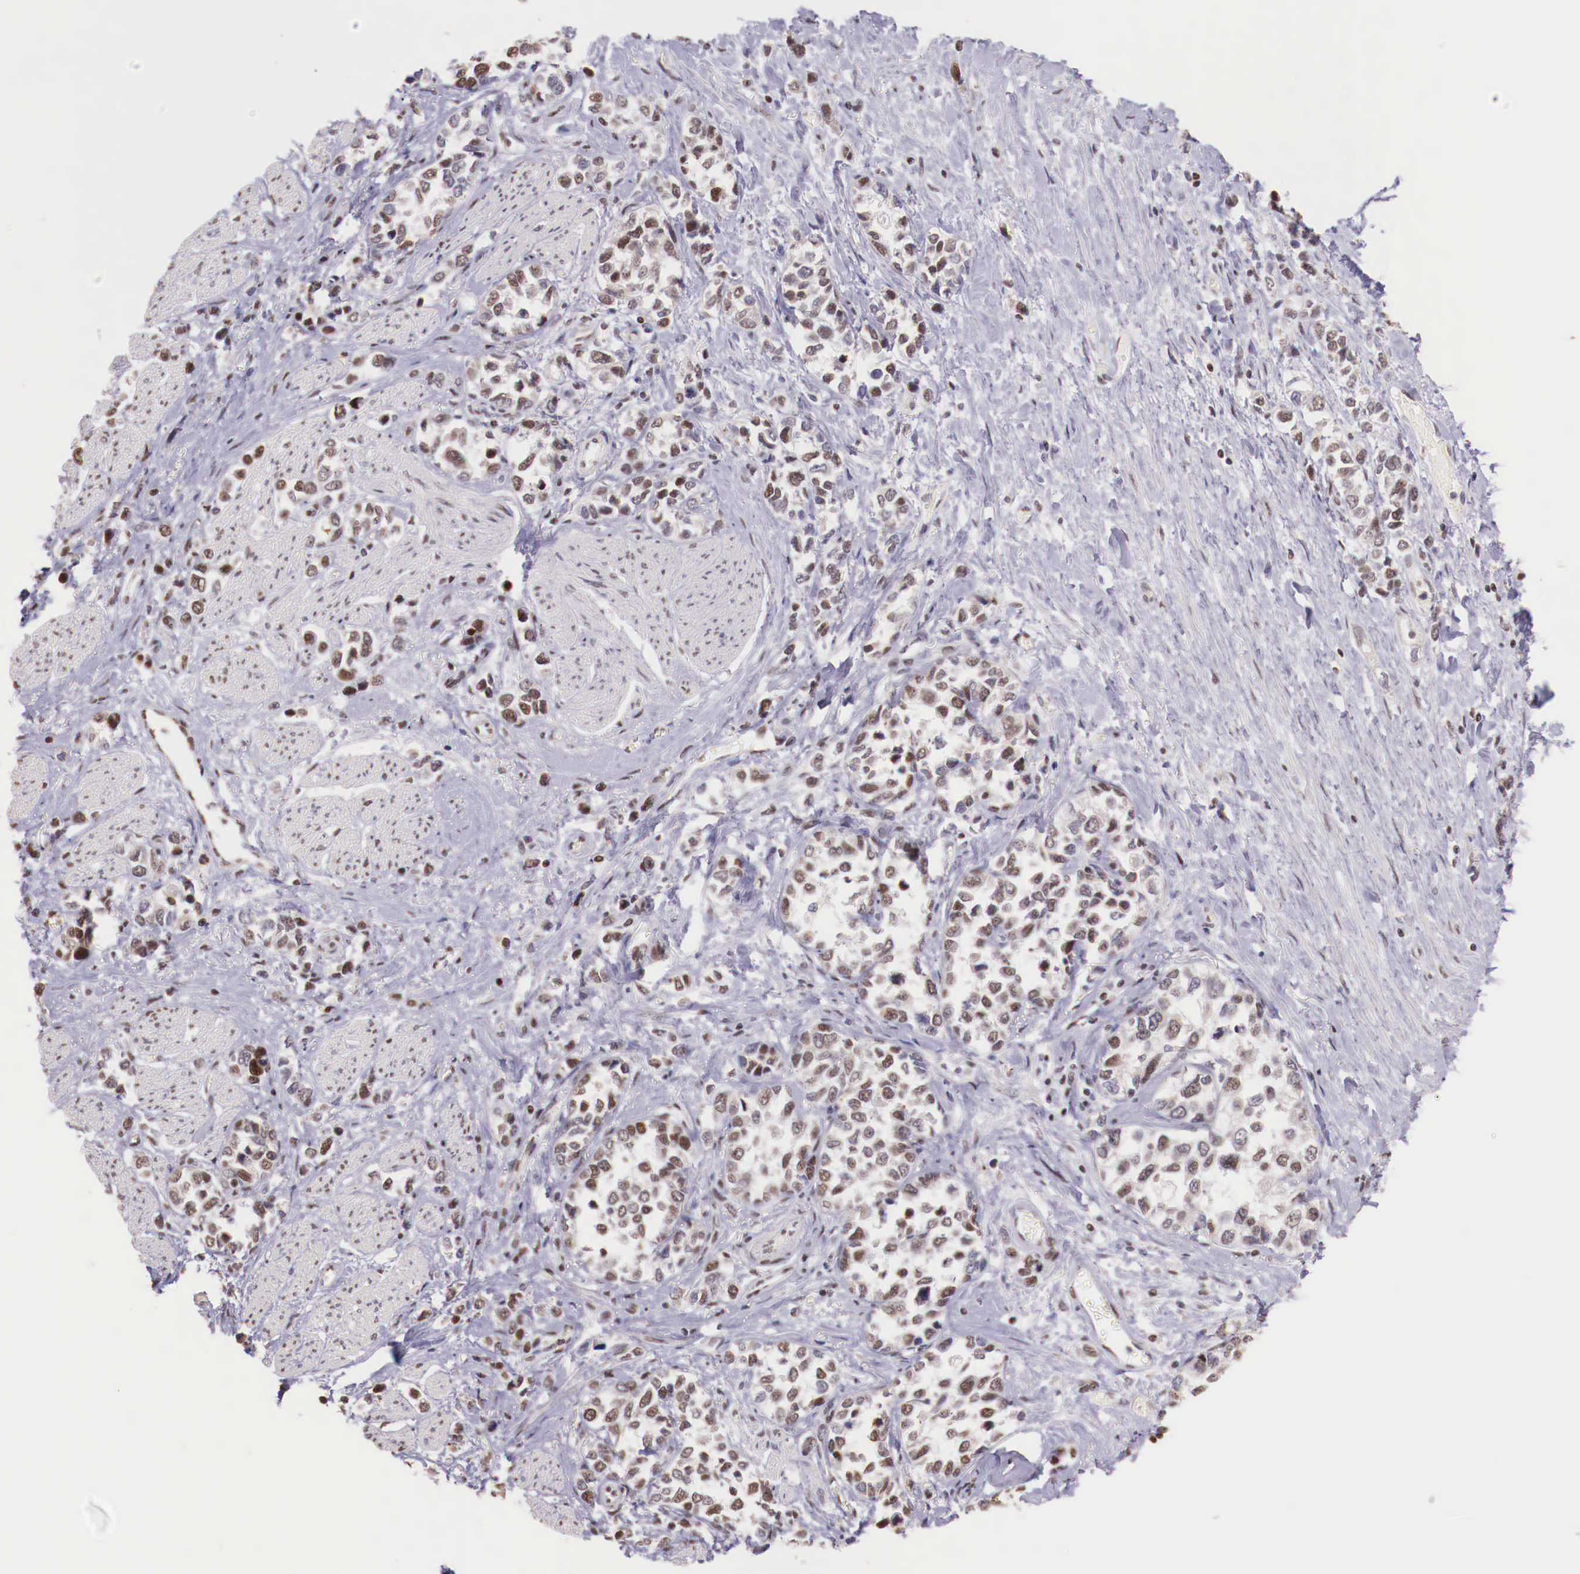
{"staining": {"intensity": "moderate", "quantity": "25%-75%", "location": "nuclear"}, "tissue": "stomach cancer", "cell_type": "Tumor cells", "image_type": "cancer", "snomed": [{"axis": "morphology", "description": "Adenocarcinoma, NOS"}, {"axis": "topography", "description": "Stomach, upper"}], "caption": "IHC of human stomach cancer (adenocarcinoma) exhibits medium levels of moderate nuclear expression in approximately 25%-75% of tumor cells.", "gene": "SP1", "patient": {"sex": "male", "age": 76}}